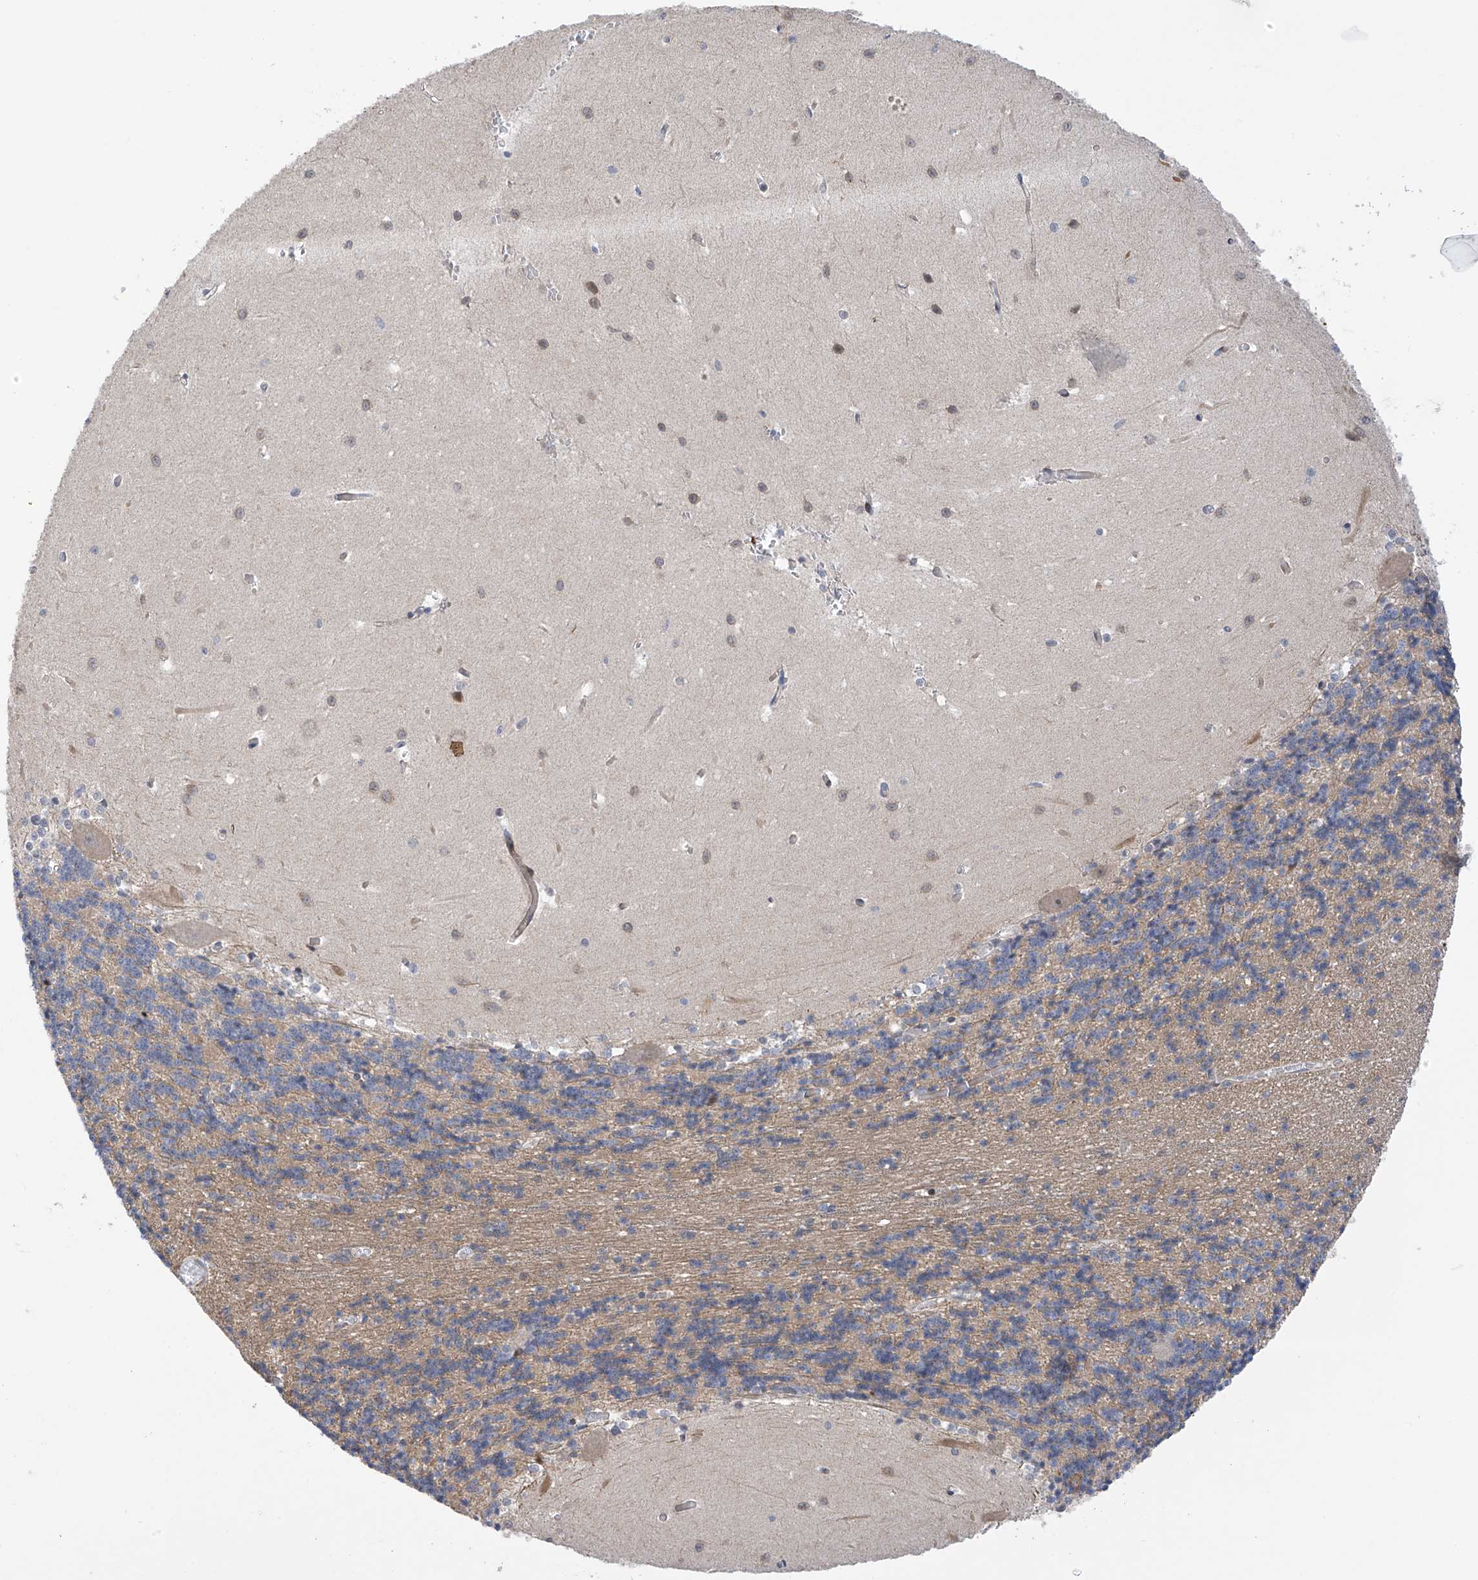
{"staining": {"intensity": "negative", "quantity": "none", "location": "none"}, "tissue": "cerebellum", "cell_type": "Cells in granular layer", "image_type": "normal", "snomed": [{"axis": "morphology", "description": "Normal tissue, NOS"}, {"axis": "topography", "description": "Cerebellum"}], "caption": "This micrograph is of benign cerebellum stained with immunohistochemistry to label a protein in brown with the nuclei are counter-stained blue. There is no positivity in cells in granular layer.", "gene": "ZNF641", "patient": {"sex": "male", "age": 37}}